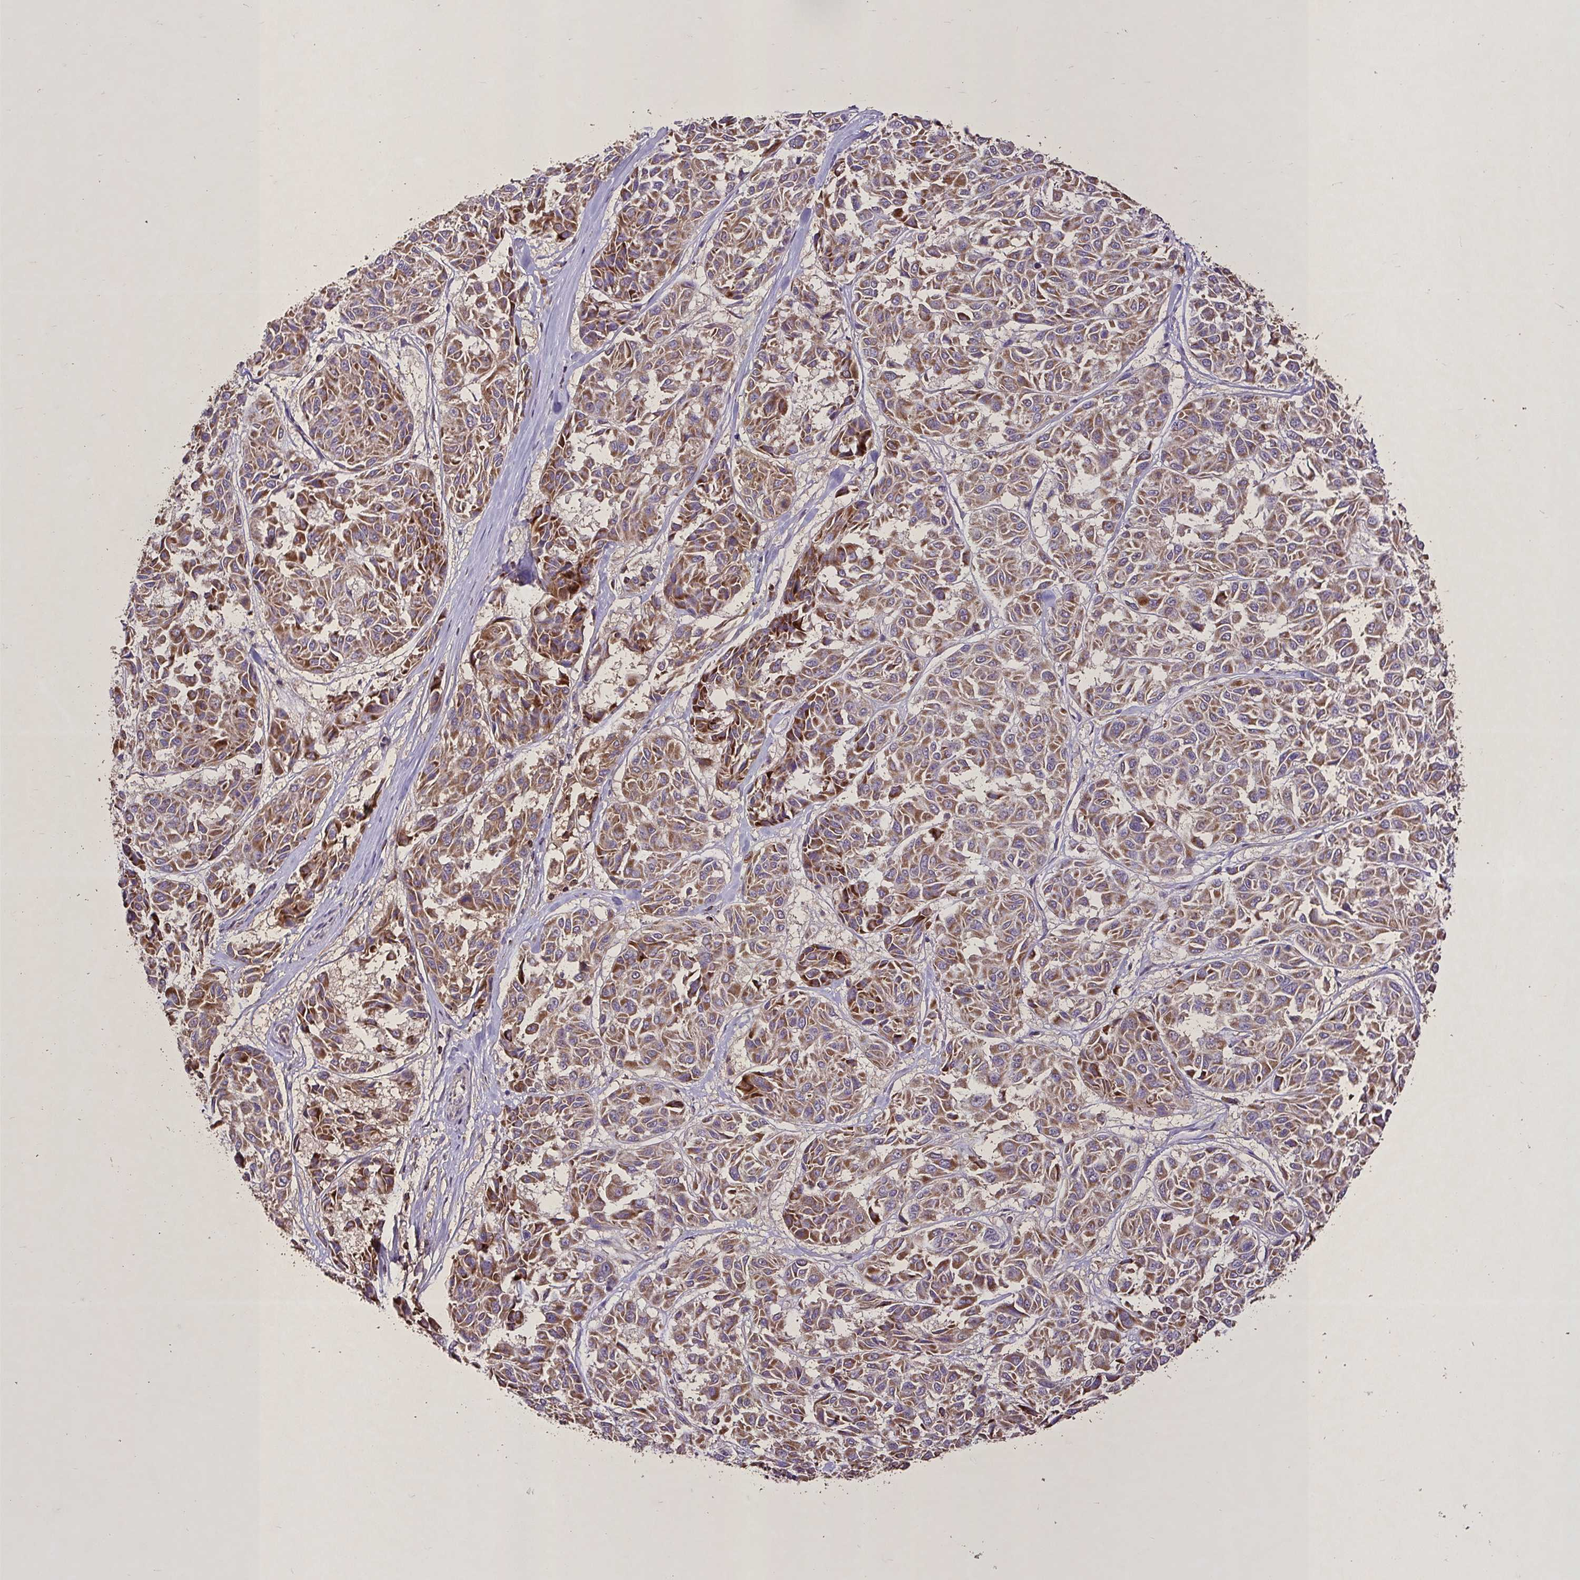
{"staining": {"intensity": "strong", "quantity": ">75%", "location": "cytoplasmic/membranous"}, "tissue": "melanoma", "cell_type": "Tumor cells", "image_type": "cancer", "snomed": [{"axis": "morphology", "description": "Malignant melanoma, NOS"}, {"axis": "topography", "description": "Skin"}], "caption": "Immunohistochemistry (IHC) of malignant melanoma shows high levels of strong cytoplasmic/membranous positivity in about >75% of tumor cells. Immunohistochemistry (IHC) stains the protein in brown and the nuclei are stained blue.", "gene": "AGK", "patient": {"sex": "female", "age": 66}}